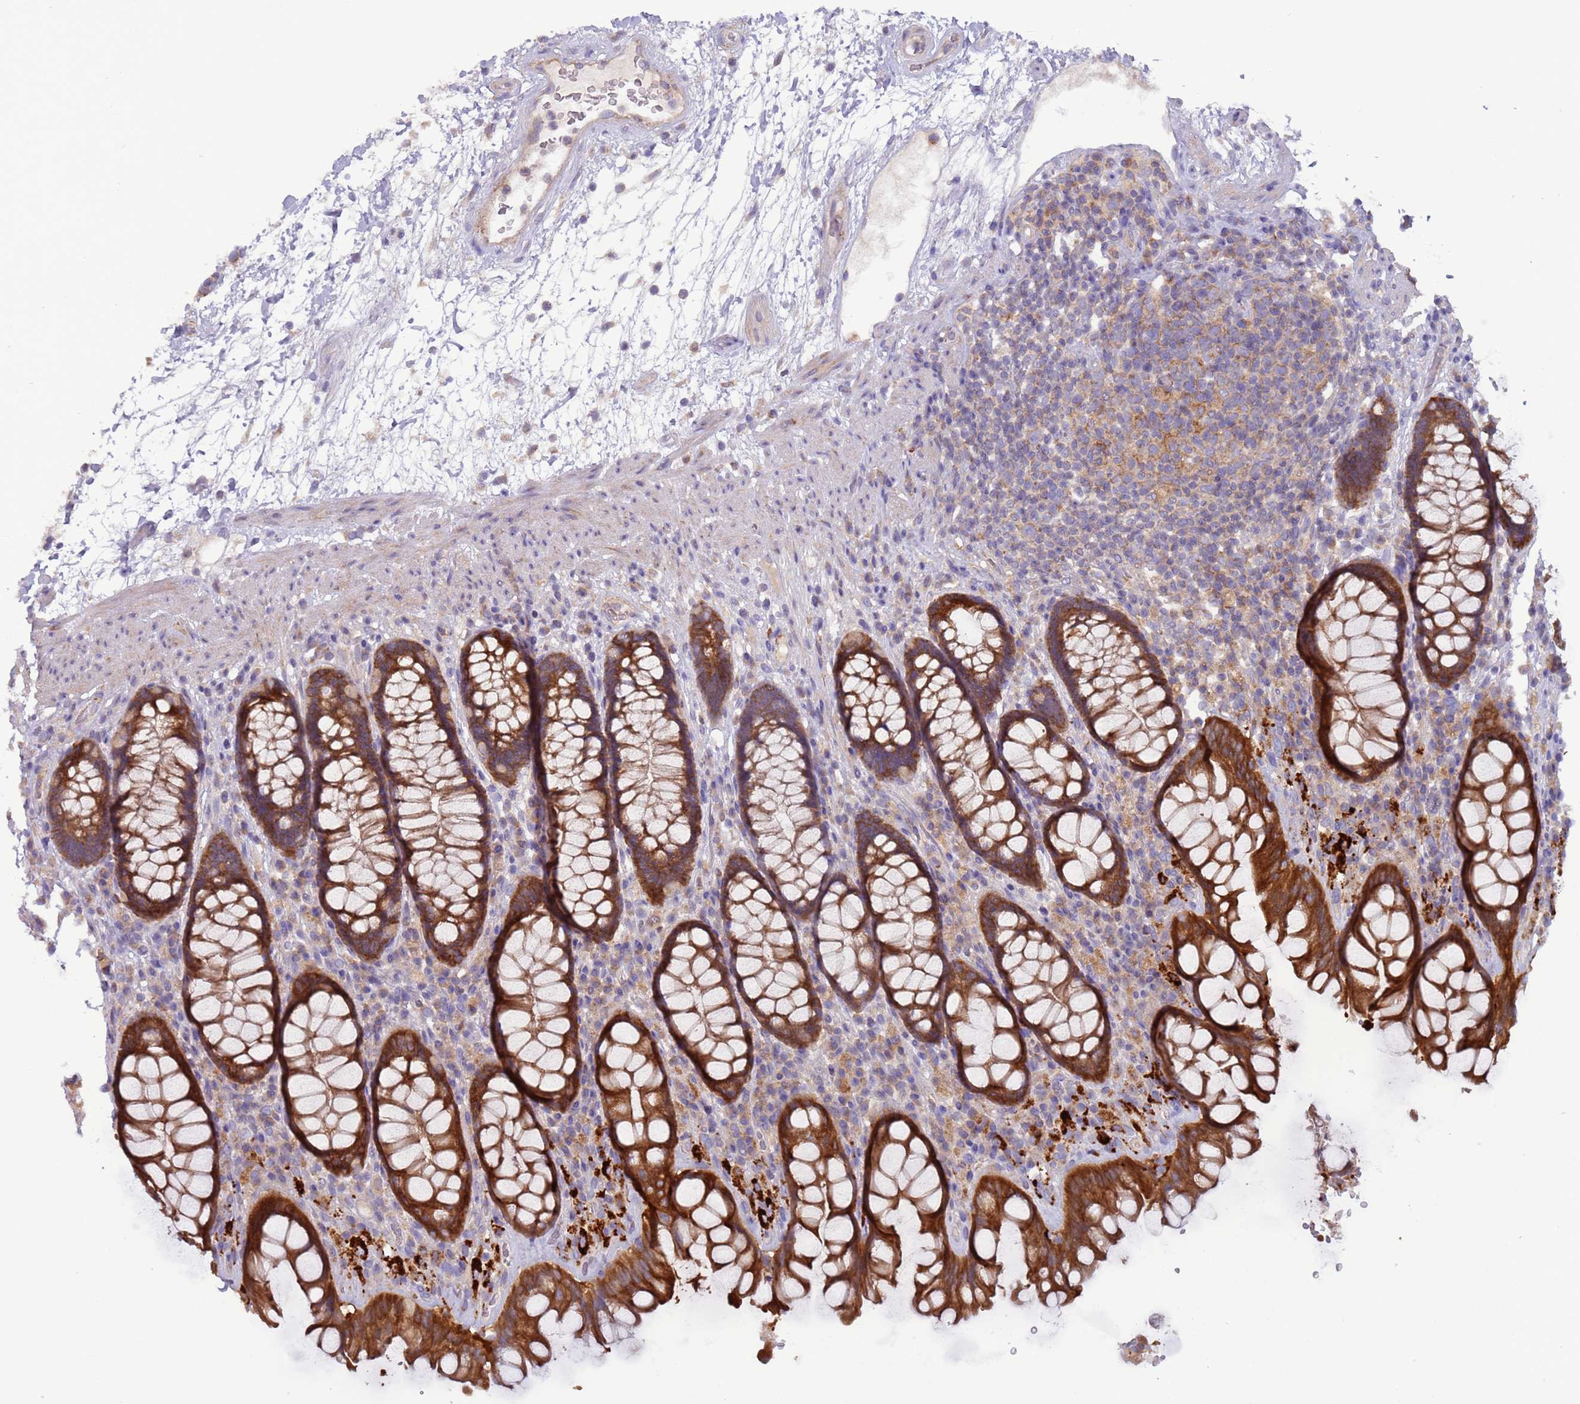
{"staining": {"intensity": "strong", "quantity": ">75%", "location": "cytoplasmic/membranous"}, "tissue": "rectum", "cell_type": "Glandular cells", "image_type": "normal", "snomed": [{"axis": "morphology", "description": "Normal tissue, NOS"}, {"axis": "topography", "description": "Rectum"}], "caption": "DAB (3,3'-diaminobenzidine) immunohistochemical staining of normal rectum demonstrates strong cytoplasmic/membranous protein expression in approximately >75% of glandular cells.", "gene": "UQCRQ", "patient": {"sex": "male", "age": 64}}